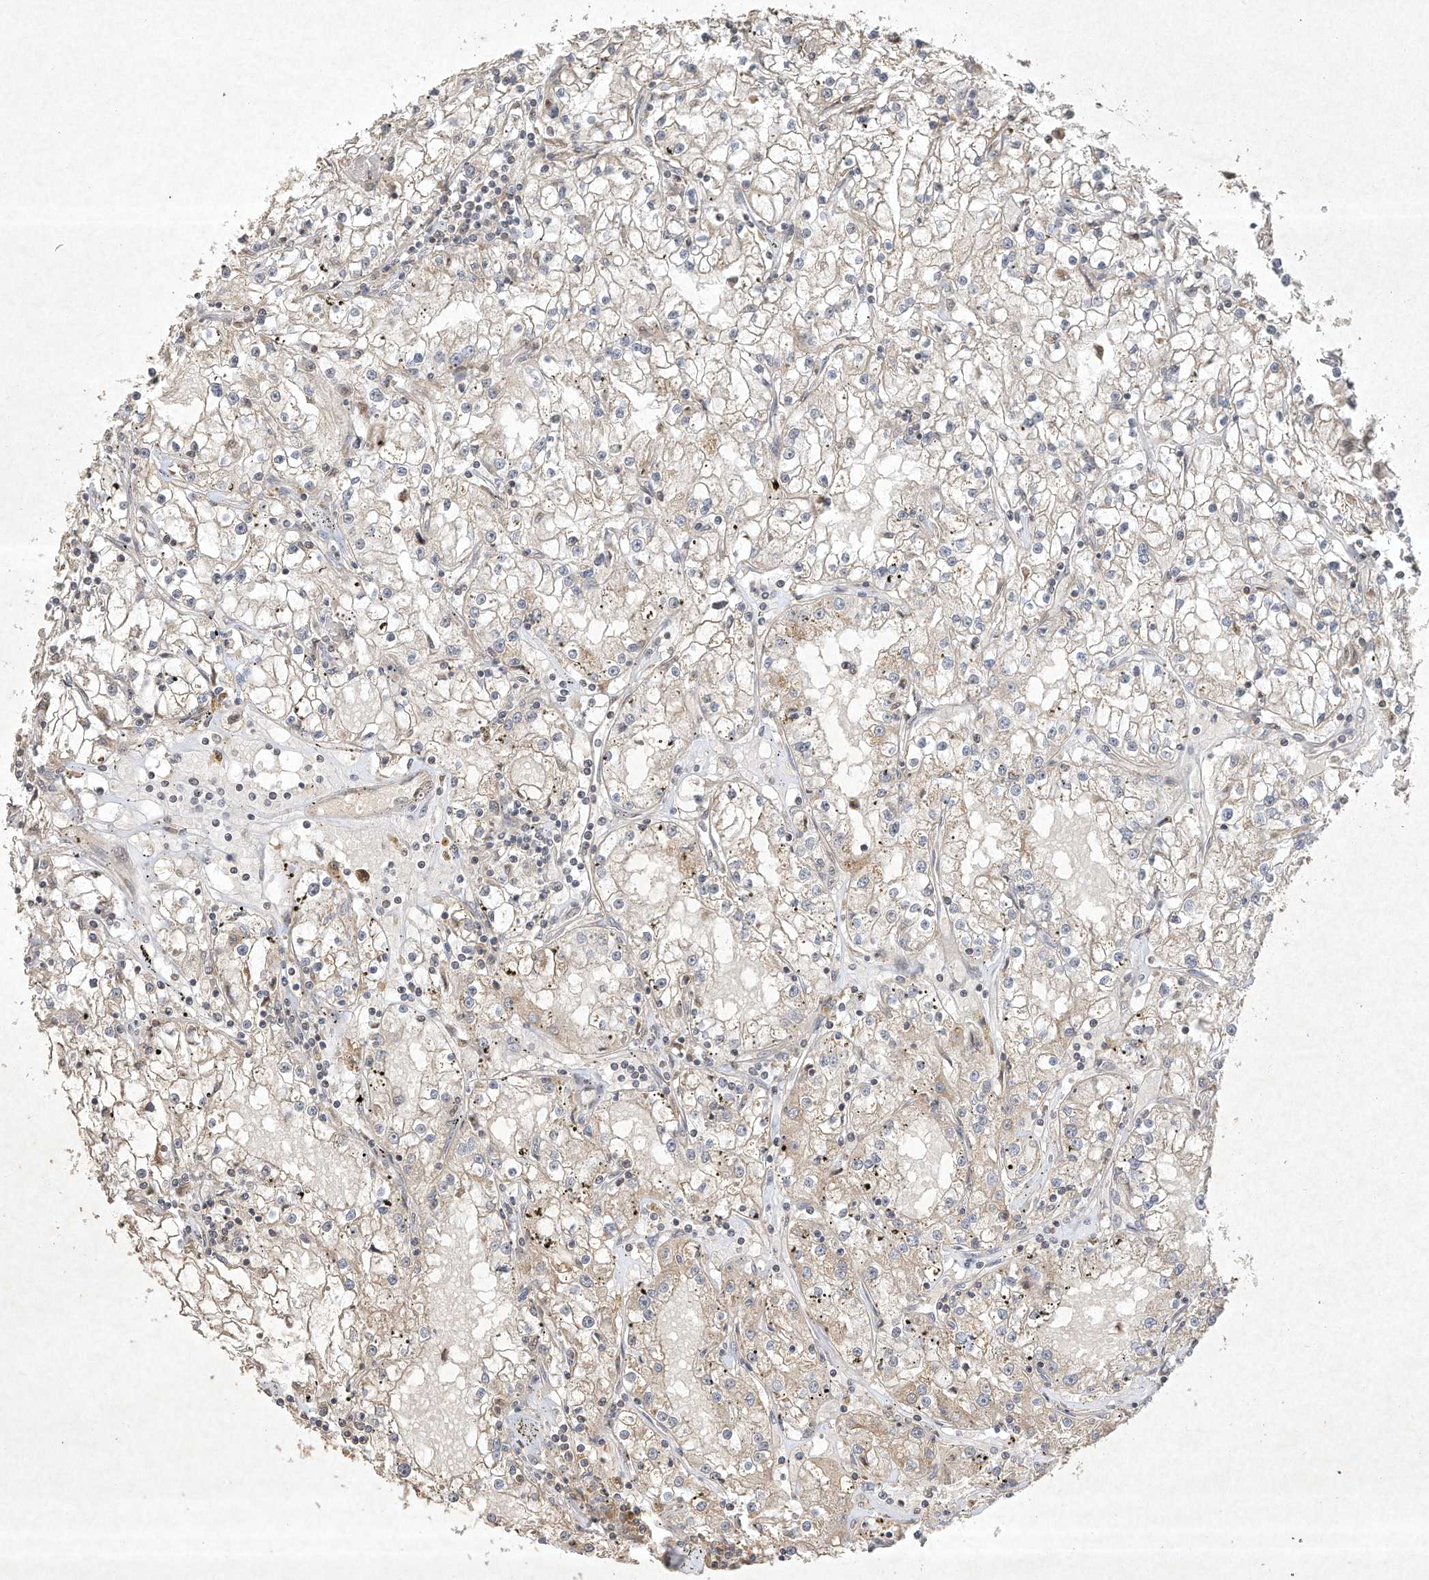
{"staining": {"intensity": "negative", "quantity": "none", "location": "none"}, "tissue": "renal cancer", "cell_type": "Tumor cells", "image_type": "cancer", "snomed": [{"axis": "morphology", "description": "Adenocarcinoma, NOS"}, {"axis": "topography", "description": "Kidney"}], "caption": "Tumor cells are negative for protein expression in human renal cancer.", "gene": "BTRC", "patient": {"sex": "male", "age": 56}}